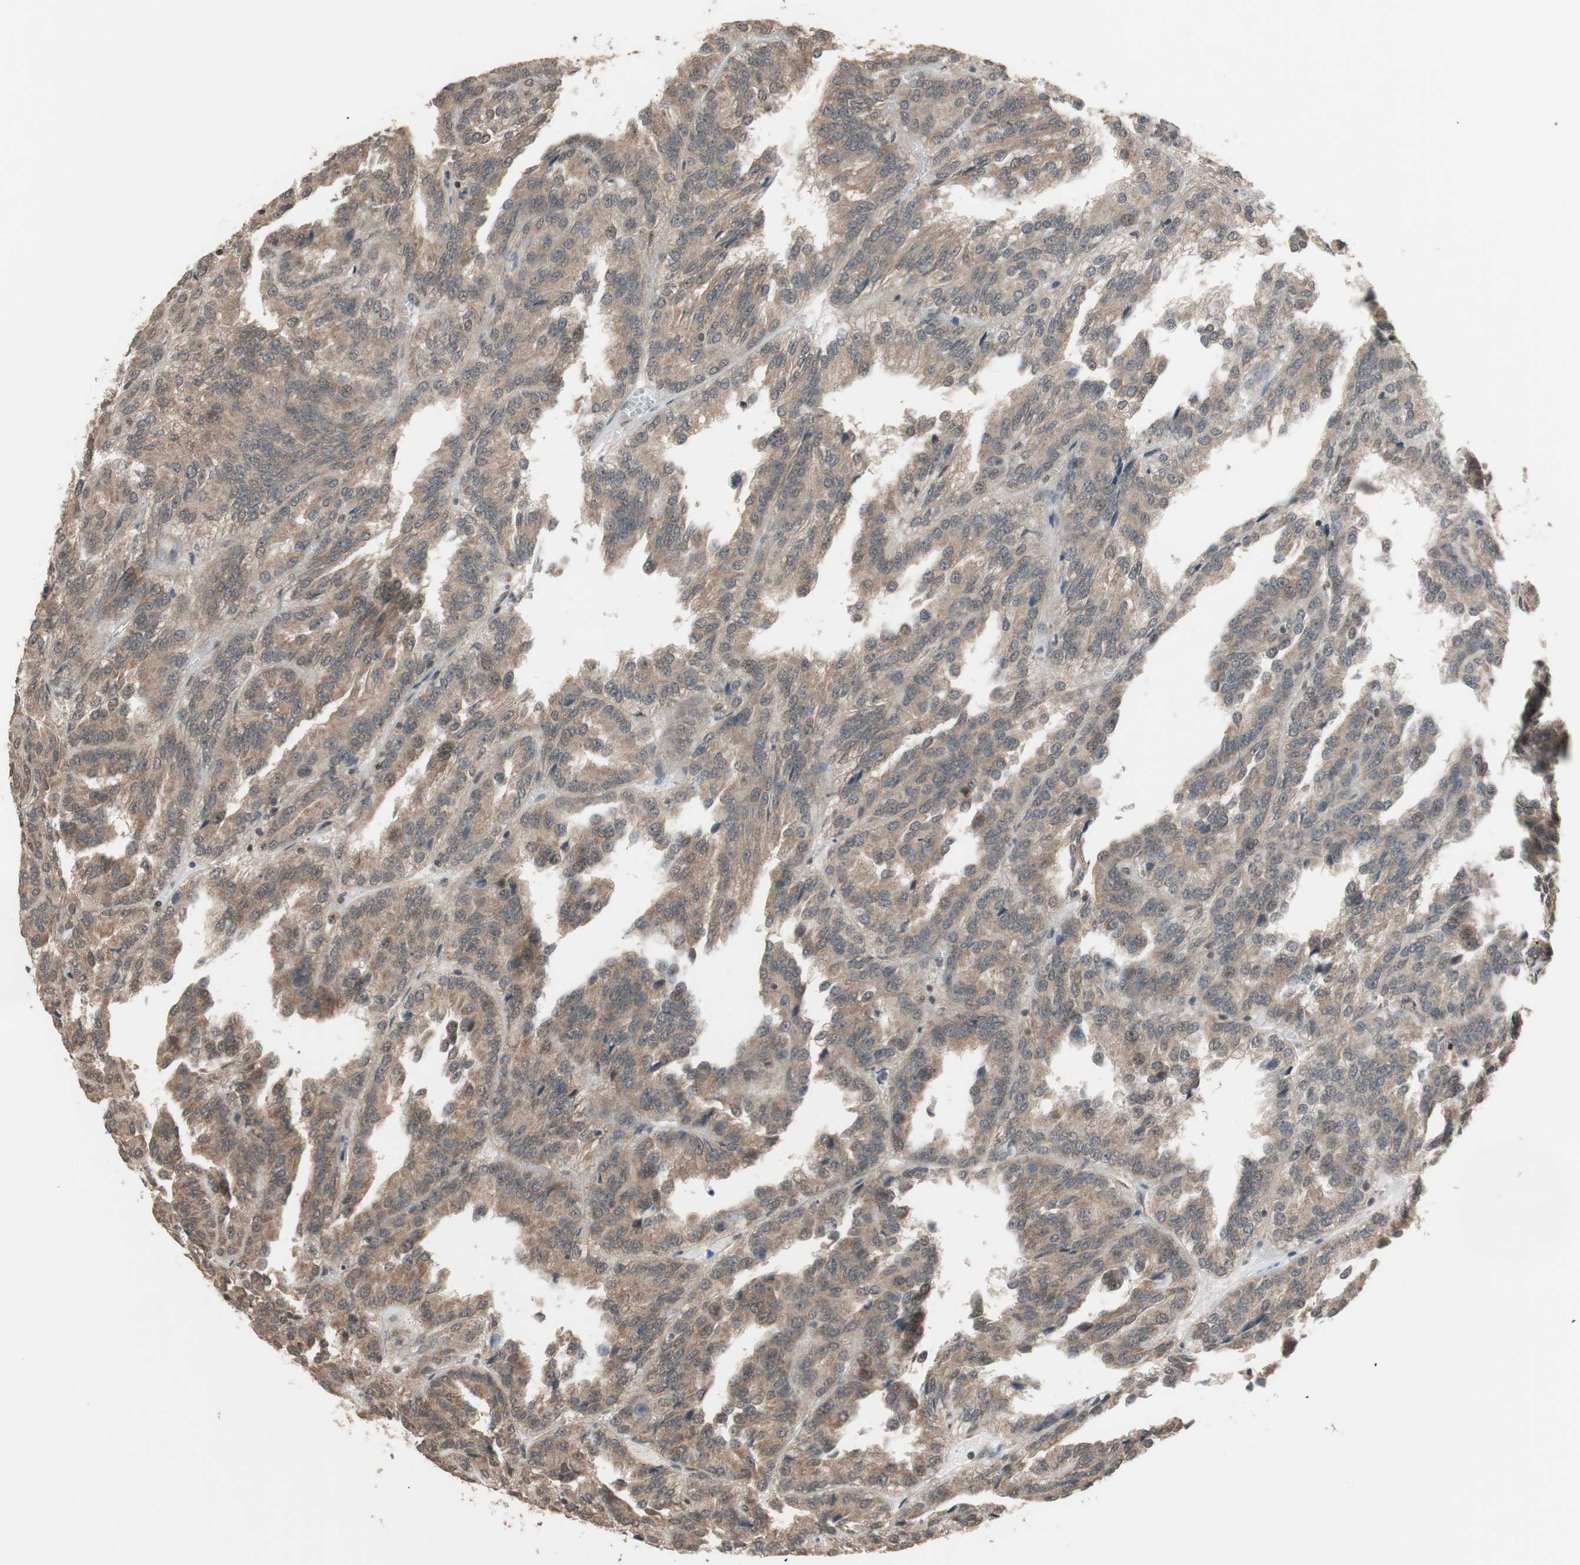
{"staining": {"intensity": "weak", "quantity": ">75%", "location": "cytoplasmic/membranous"}, "tissue": "renal cancer", "cell_type": "Tumor cells", "image_type": "cancer", "snomed": [{"axis": "morphology", "description": "Adenocarcinoma, NOS"}, {"axis": "topography", "description": "Kidney"}], "caption": "Renal adenocarcinoma stained with a brown dye demonstrates weak cytoplasmic/membranous positive positivity in about >75% of tumor cells.", "gene": "DRAP1", "patient": {"sex": "male", "age": 46}}